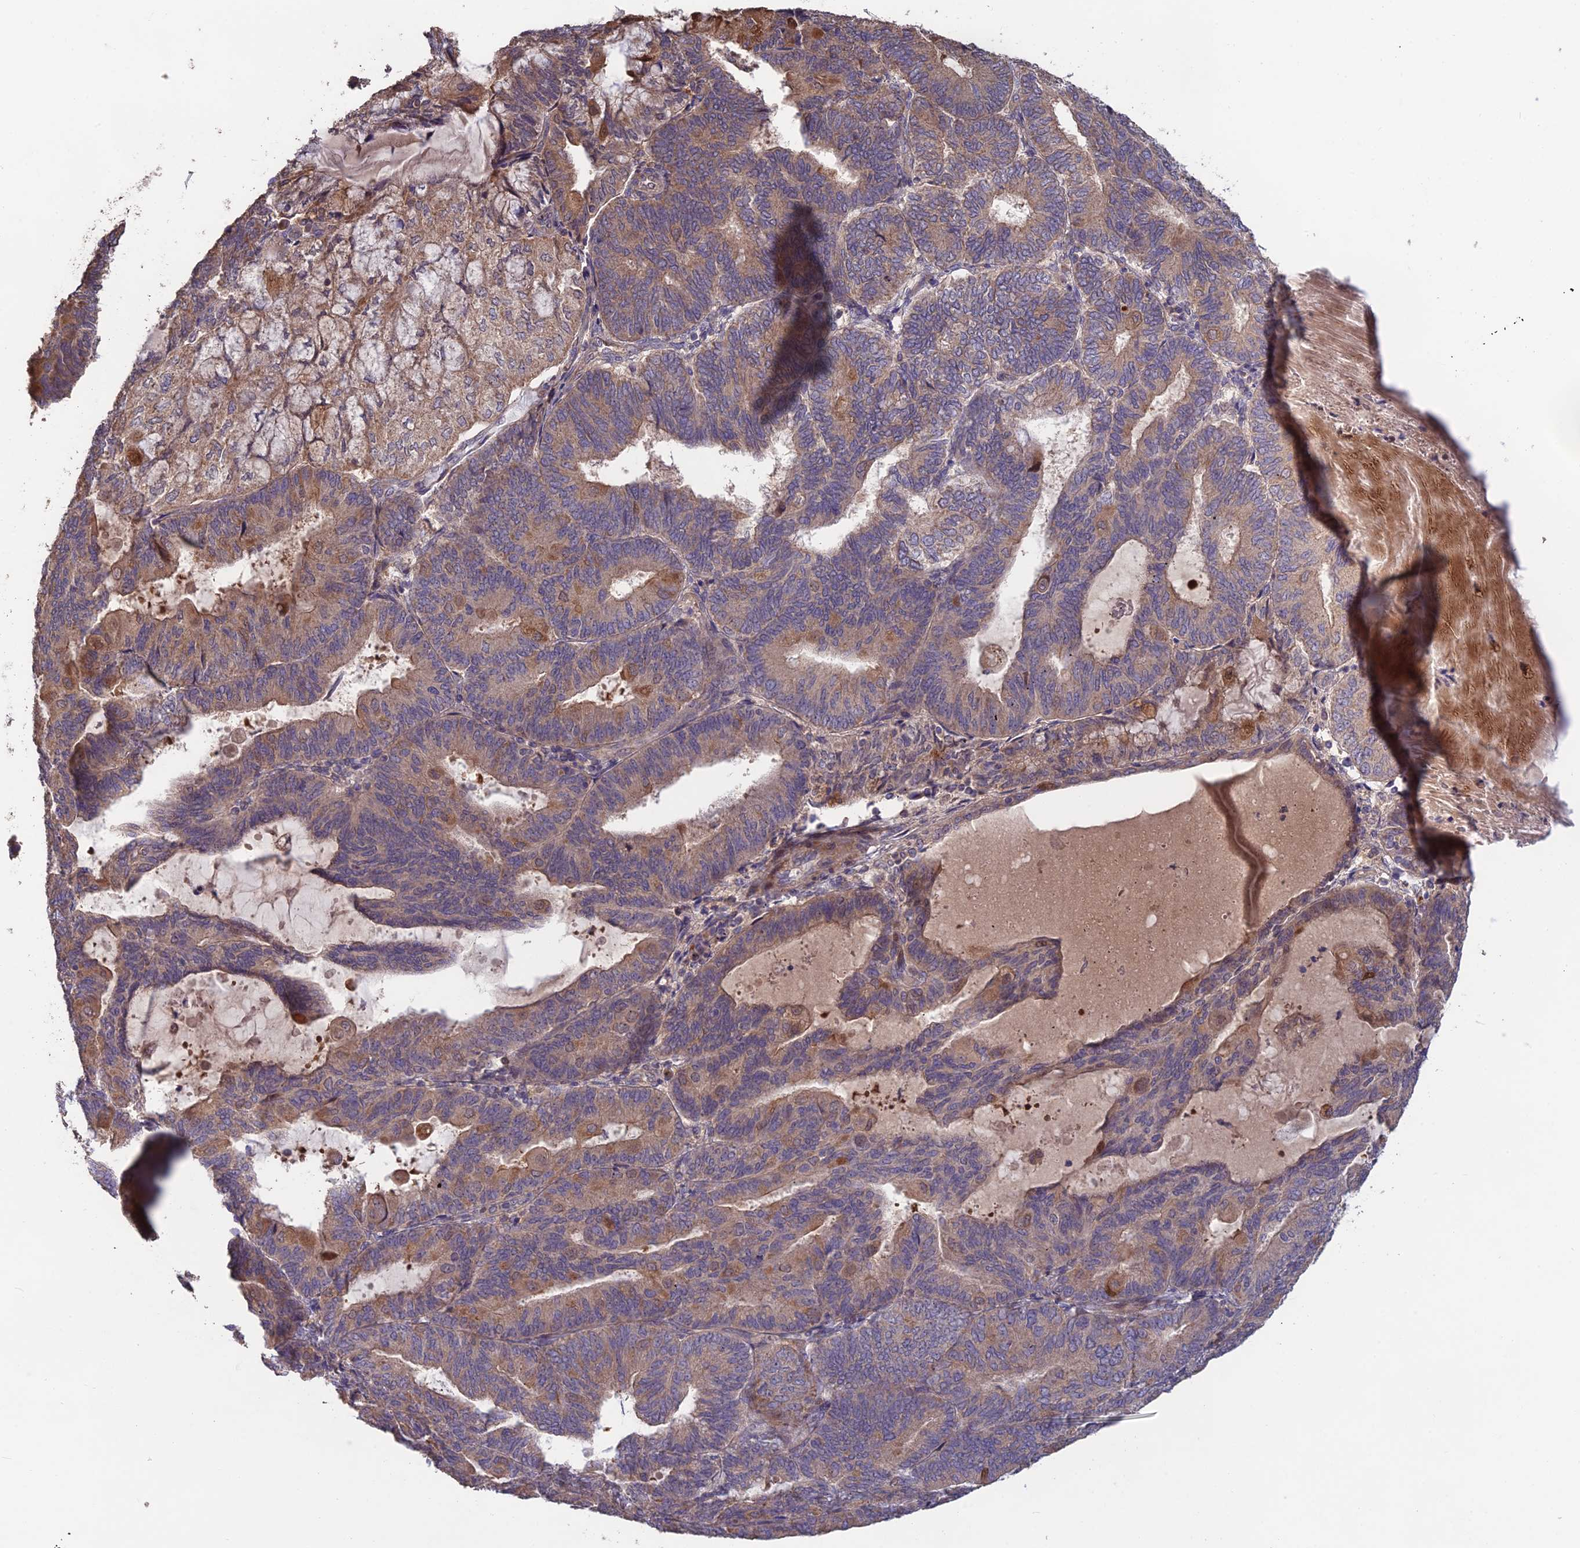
{"staining": {"intensity": "moderate", "quantity": ">75%", "location": "cytoplasmic/membranous"}, "tissue": "endometrial cancer", "cell_type": "Tumor cells", "image_type": "cancer", "snomed": [{"axis": "morphology", "description": "Adenocarcinoma, NOS"}, {"axis": "topography", "description": "Endometrium"}], "caption": "Endometrial cancer (adenocarcinoma) stained with DAB immunohistochemistry (IHC) demonstrates medium levels of moderate cytoplasmic/membranous positivity in approximately >75% of tumor cells.", "gene": "SHISA5", "patient": {"sex": "female", "age": 81}}